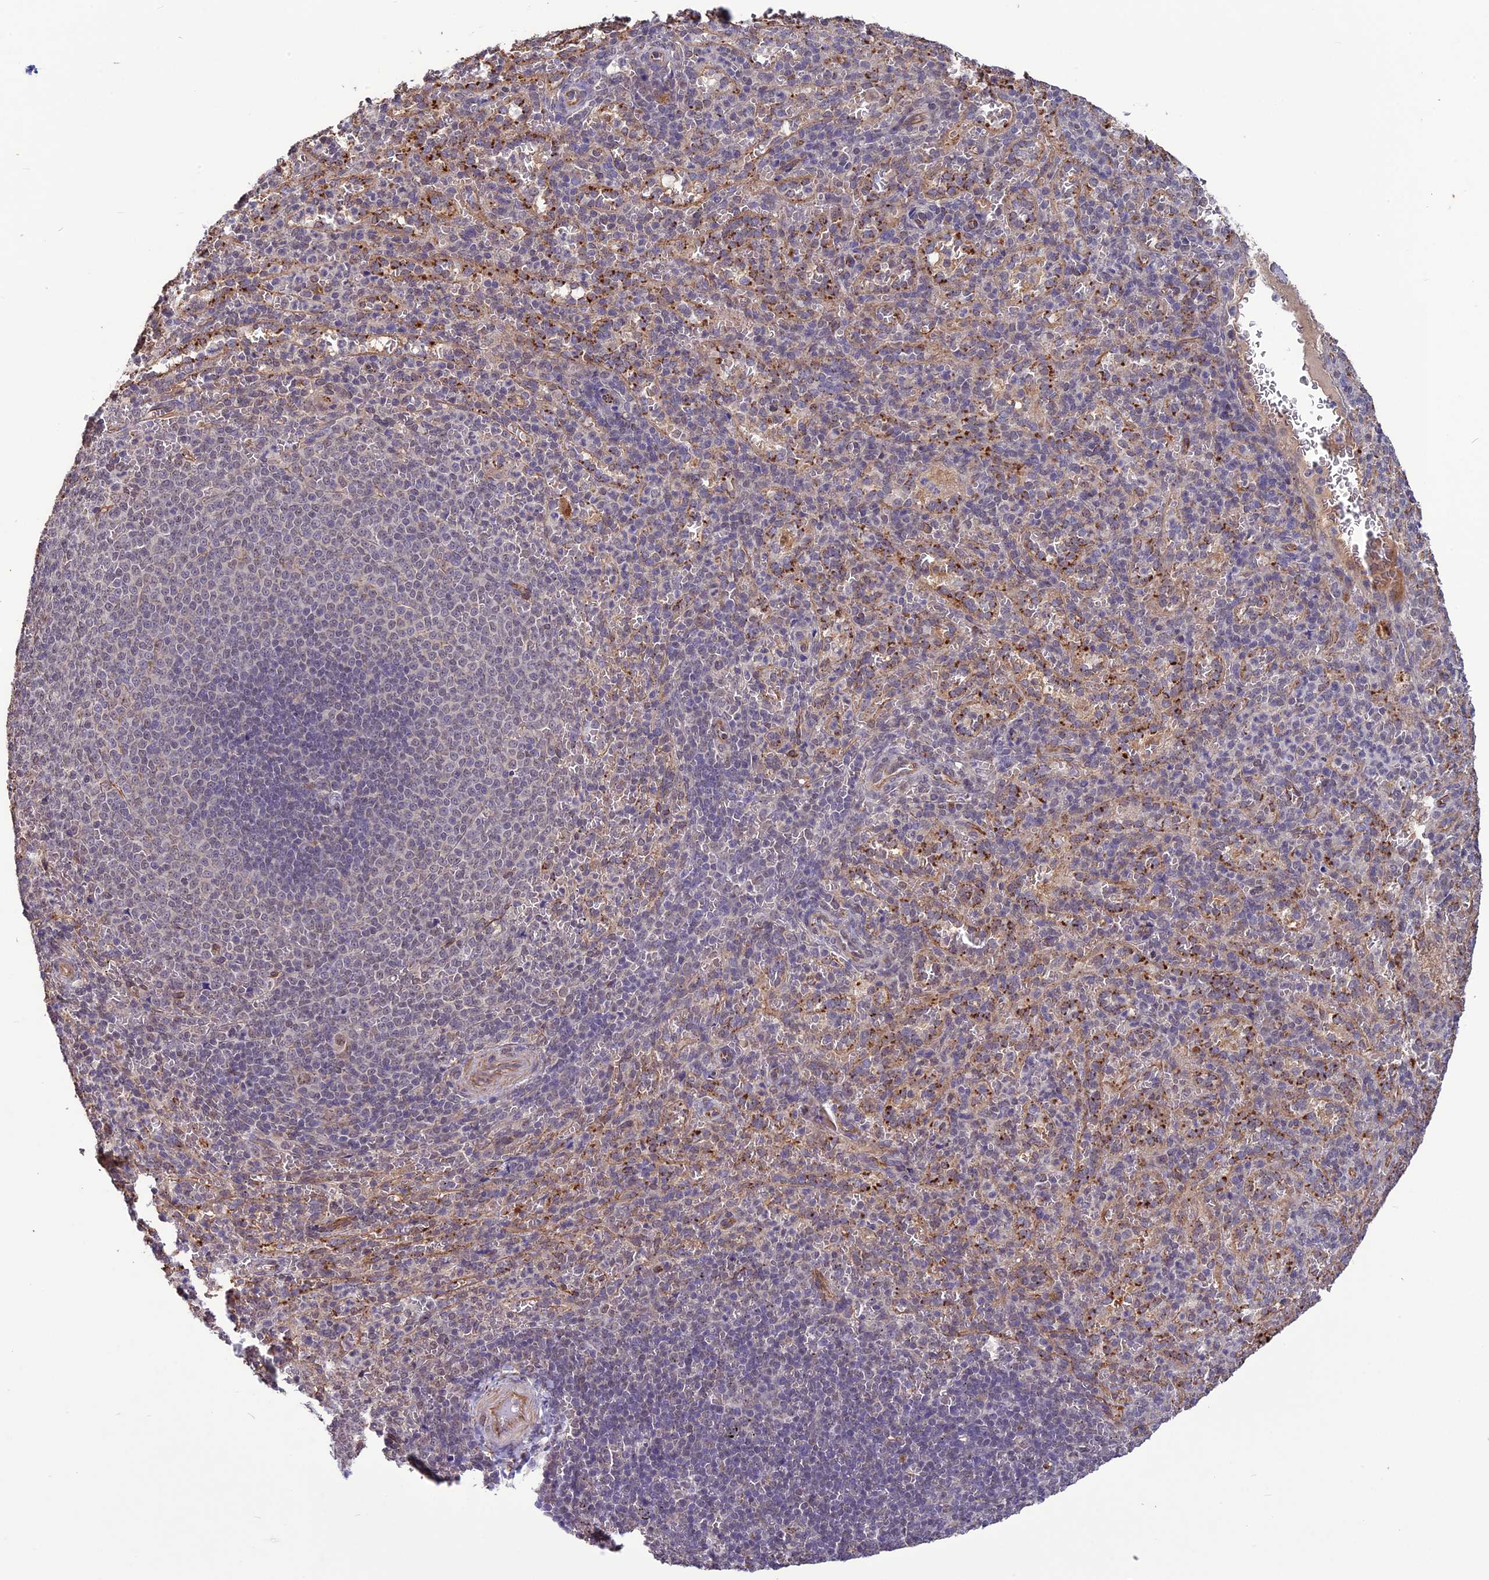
{"staining": {"intensity": "weak", "quantity": "<25%", "location": "nuclear"}, "tissue": "spleen", "cell_type": "Cells in red pulp", "image_type": "normal", "snomed": [{"axis": "morphology", "description": "Normal tissue, NOS"}, {"axis": "topography", "description": "Spleen"}], "caption": "A histopathology image of human spleen is negative for staining in cells in red pulp. The staining is performed using DAB brown chromogen with nuclei counter-stained in using hematoxylin.", "gene": "C3orf70", "patient": {"sex": "female", "age": 21}}